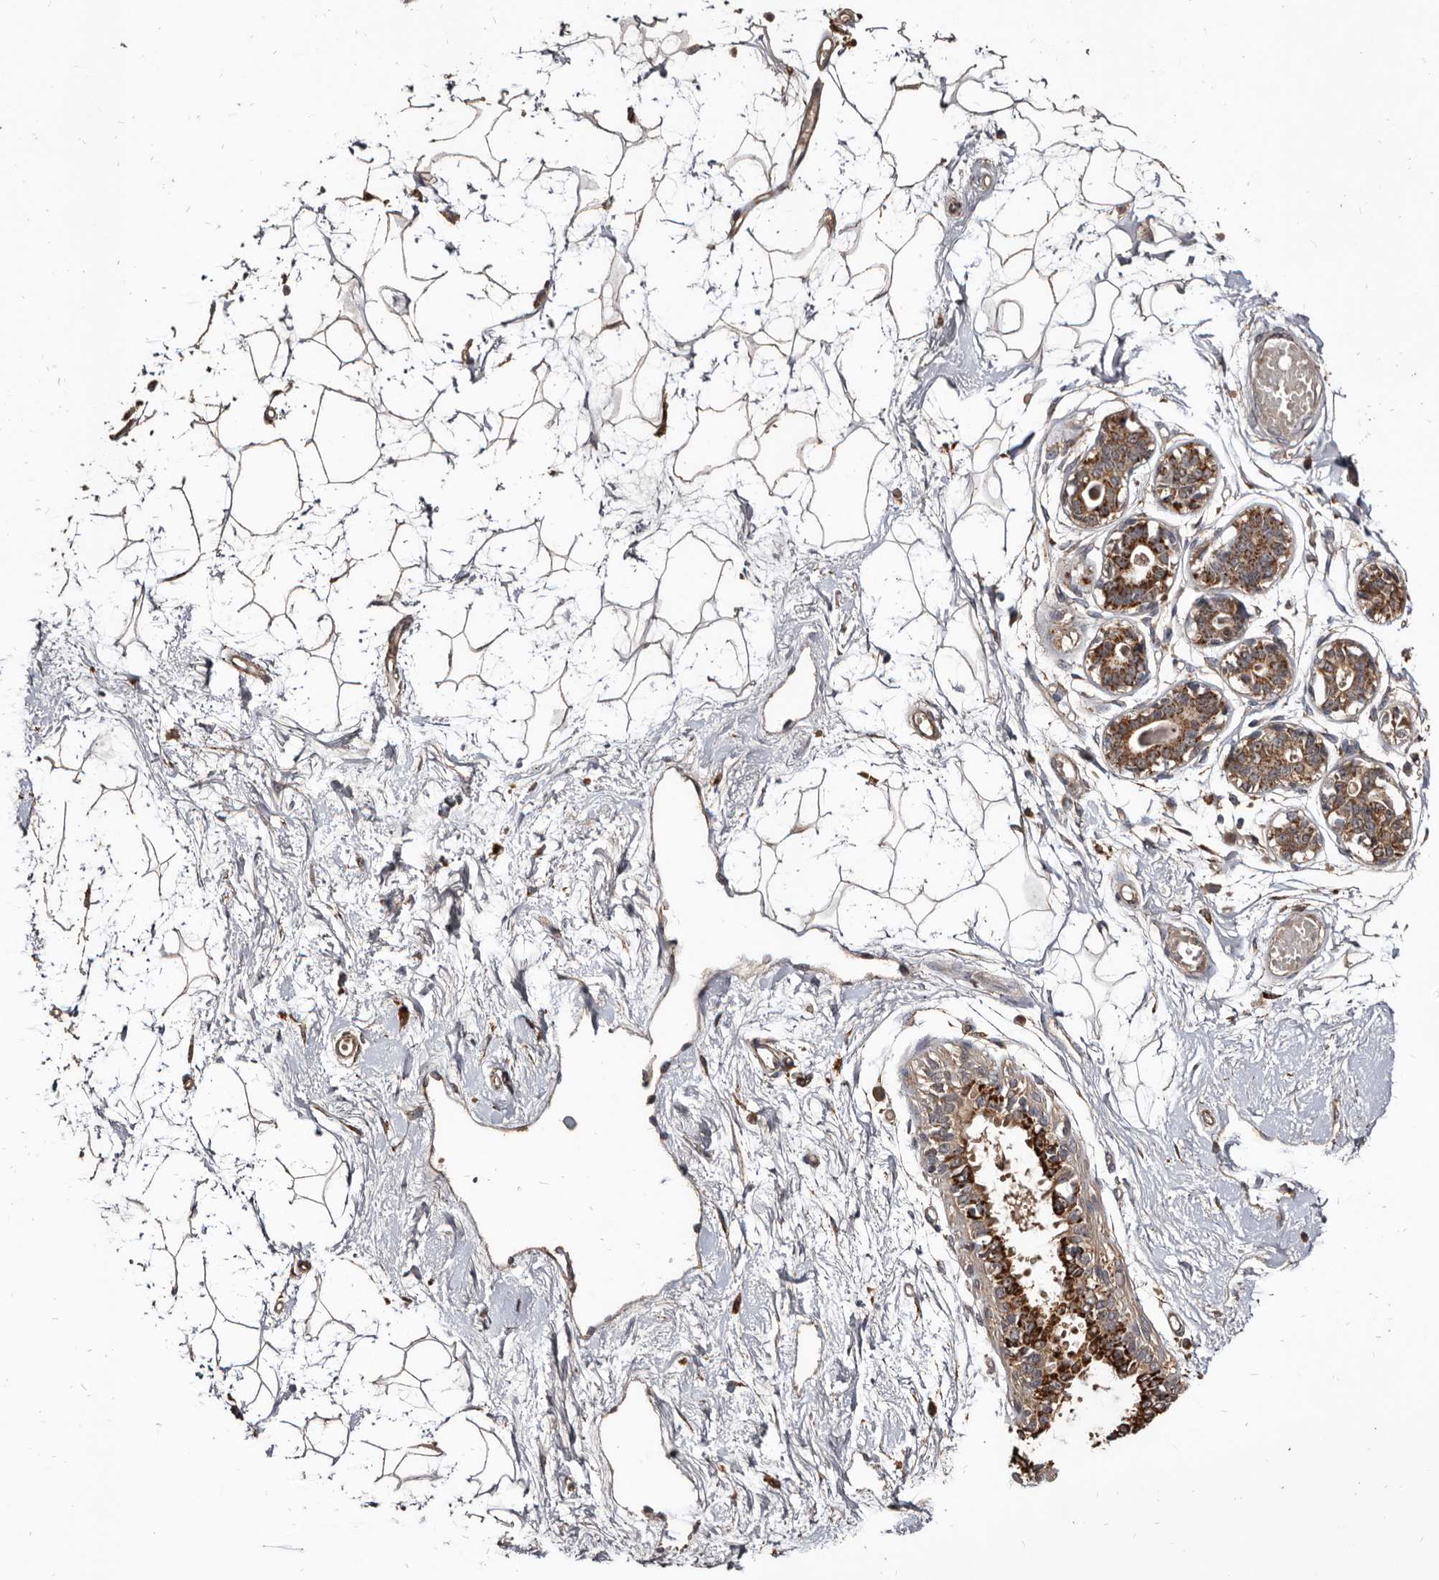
{"staining": {"intensity": "weak", "quantity": ">75%", "location": "cytoplasmic/membranous"}, "tissue": "breast", "cell_type": "Adipocytes", "image_type": "normal", "snomed": [{"axis": "morphology", "description": "Normal tissue, NOS"}, {"axis": "topography", "description": "Breast"}], "caption": "The image exhibits immunohistochemical staining of benign breast. There is weak cytoplasmic/membranous staining is seen in approximately >75% of adipocytes.", "gene": "AKAP7", "patient": {"sex": "female", "age": 45}}